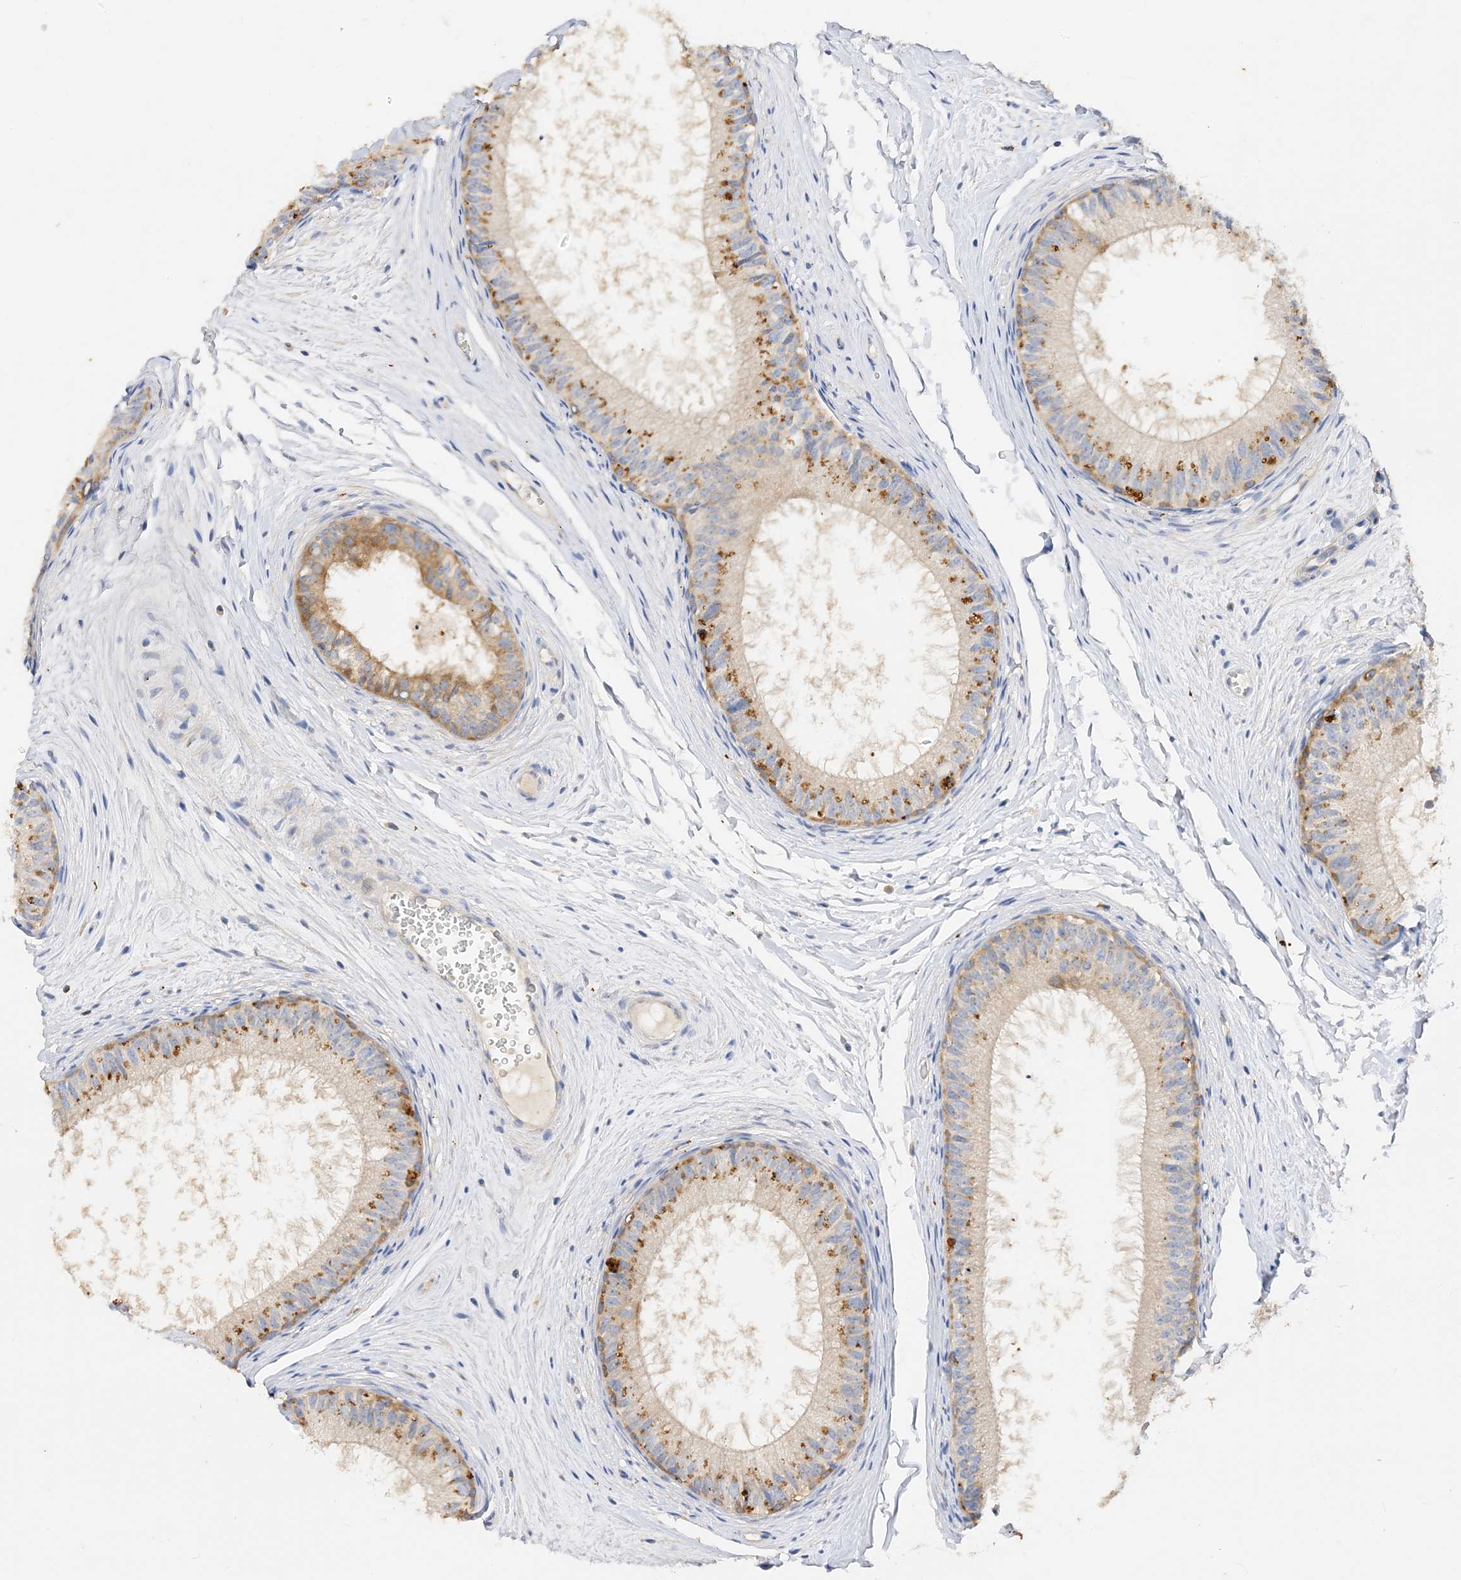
{"staining": {"intensity": "moderate", "quantity": ">75%", "location": "cytoplasmic/membranous"}, "tissue": "epididymis", "cell_type": "Glandular cells", "image_type": "normal", "snomed": [{"axis": "morphology", "description": "Normal tissue, NOS"}, {"axis": "topography", "description": "Epididymis"}], "caption": "Brown immunohistochemical staining in benign human epididymis reveals moderate cytoplasmic/membranous positivity in approximately >75% of glandular cells. (DAB (3,3'-diaminobenzidine) IHC with brightfield microscopy, high magnification).", "gene": "ARV1", "patient": {"sex": "male", "age": 34}}